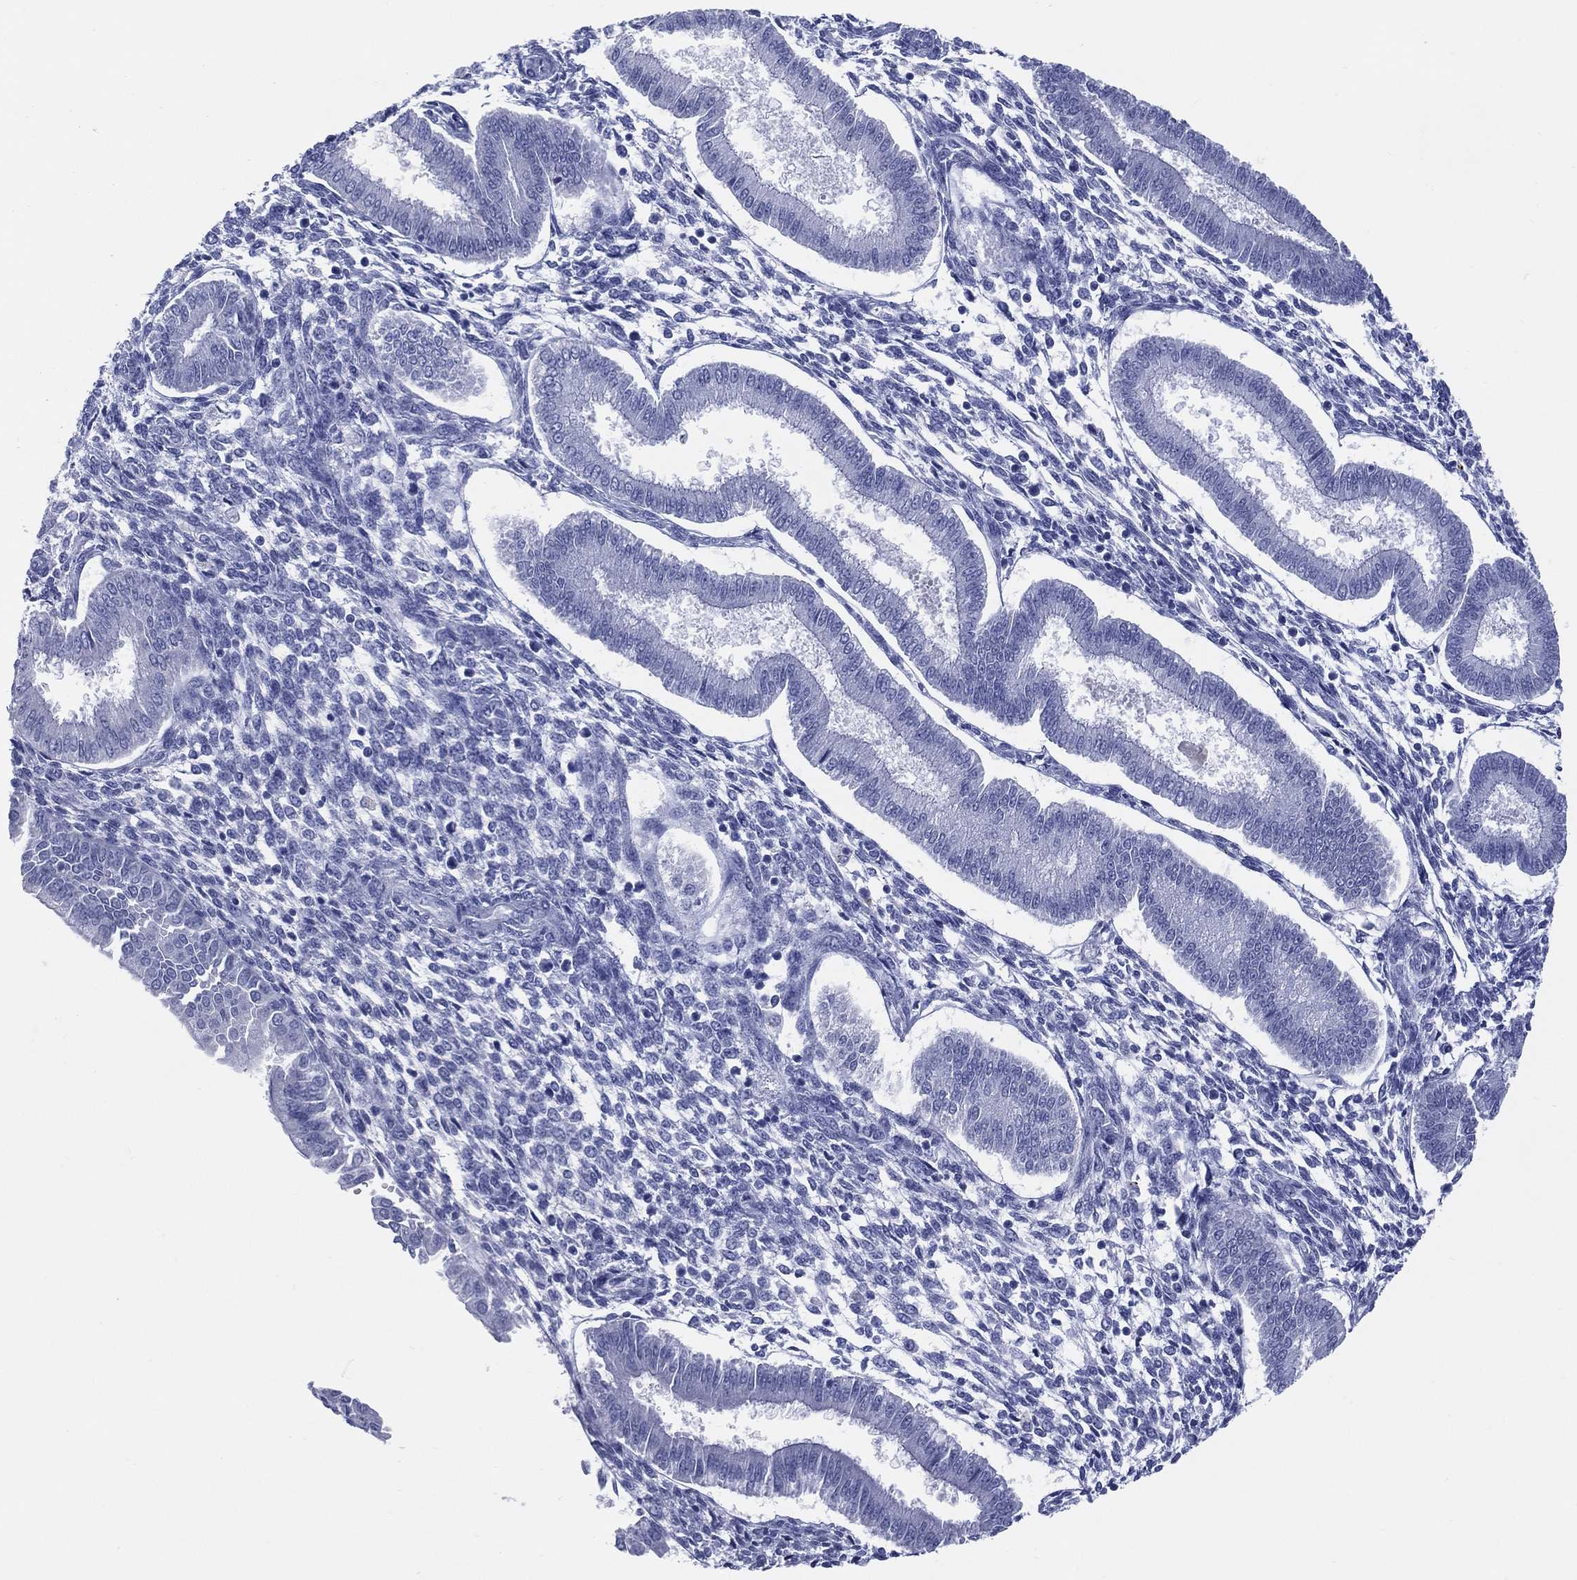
{"staining": {"intensity": "negative", "quantity": "none", "location": "none"}, "tissue": "endometrium", "cell_type": "Cells in endometrial stroma", "image_type": "normal", "snomed": [{"axis": "morphology", "description": "Normal tissue, NOS"}, {"axis": "topography", "description": "Endometrium"}], "caption": "High magnification brightfield microscopy of unremarkable endometrium stained with DAB (3,3'-diaminobenzidine) (brown) and counterstained with hematoxylin (blue): cells in endometrial stroma show no significant staining. (IHC, brightfield microscopy, high magnification).", "gene": "ENSG00000285953", "patient": {"sex": "female", "age": 43}}